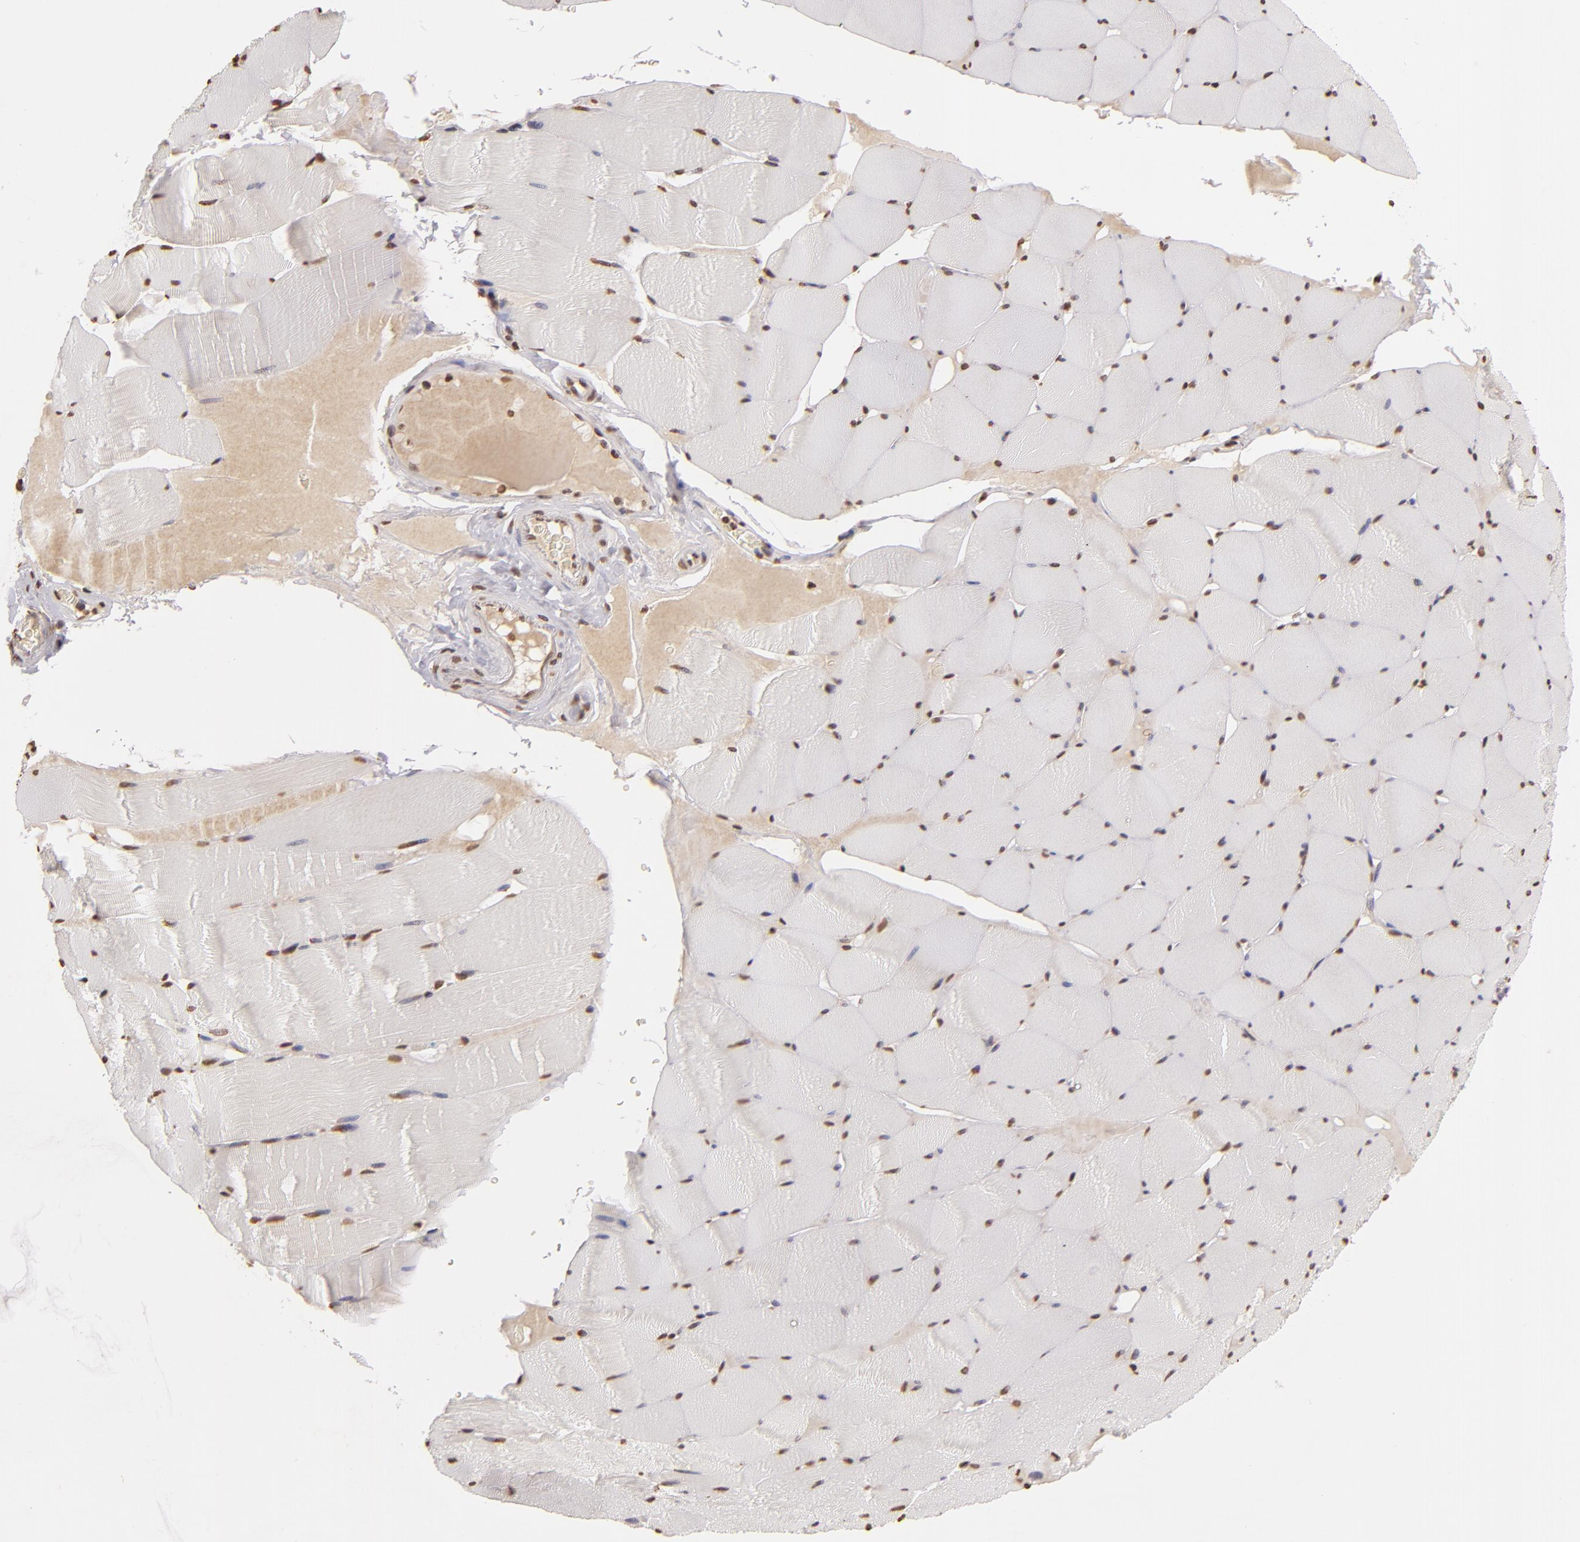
{"staining": {"intensity": "moderate", "quantity": ">75%", "location": "nuclear"}, "tissue": "skeletal muscle", "cell_type": "Myocytes", "image_type": "normal", "snomed": [{"axis": "morphology", "description": "Normal tissue, NOS"}, {"axis": "topography", "description": "Skeletal muscle"}], "caption": "Human skeletal muscle stained with a brown dye demonstrates moderate nuclear positive expression in approximately >75% of myocytes.", "gene": "THRB", "patient": {"sex": "male", "age": 62}}